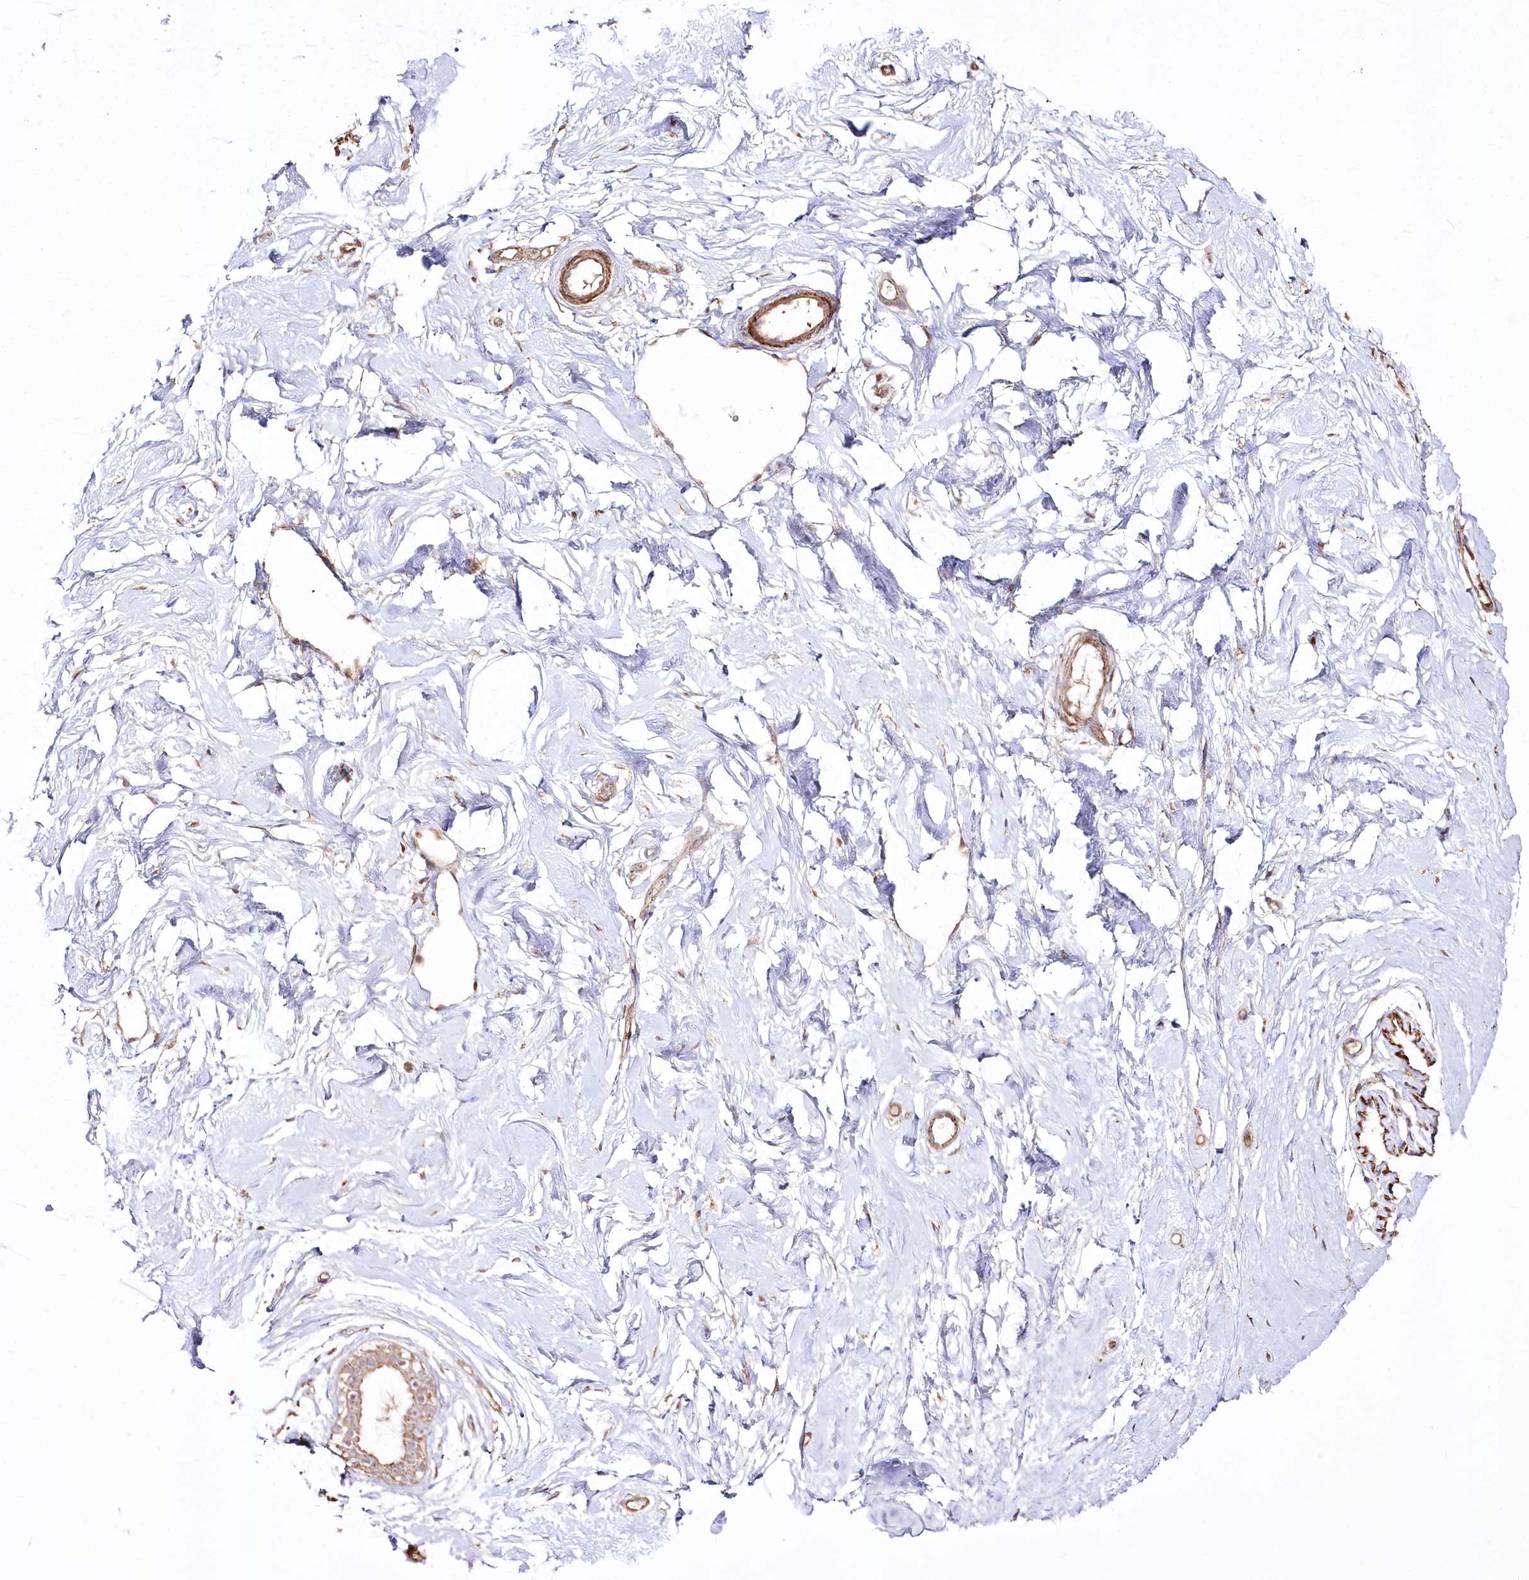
{"staining": {"intensity": "negative", "quantity": "none", "location": "none"}, "tissue": "breast", "cell_type": "Adipocytes", "image_type": "normal", "snomed": [{"axis": "morphology", "description": "Normal tissue, NOS"}, {"axis": "morphology", "description": "Adenoma, NOS"}, {"axis": "topography", "description": "Breast"}], "caption": "DAB immunohistochemical staining of normal breast demonstrates no significant expression in adipocytes. The staining is performed using DAB brown chromogen with nuclei counter-stained in using hematoxylin.", "gene": "REXO2", "patient": {"sex": "female", "age": 23}}